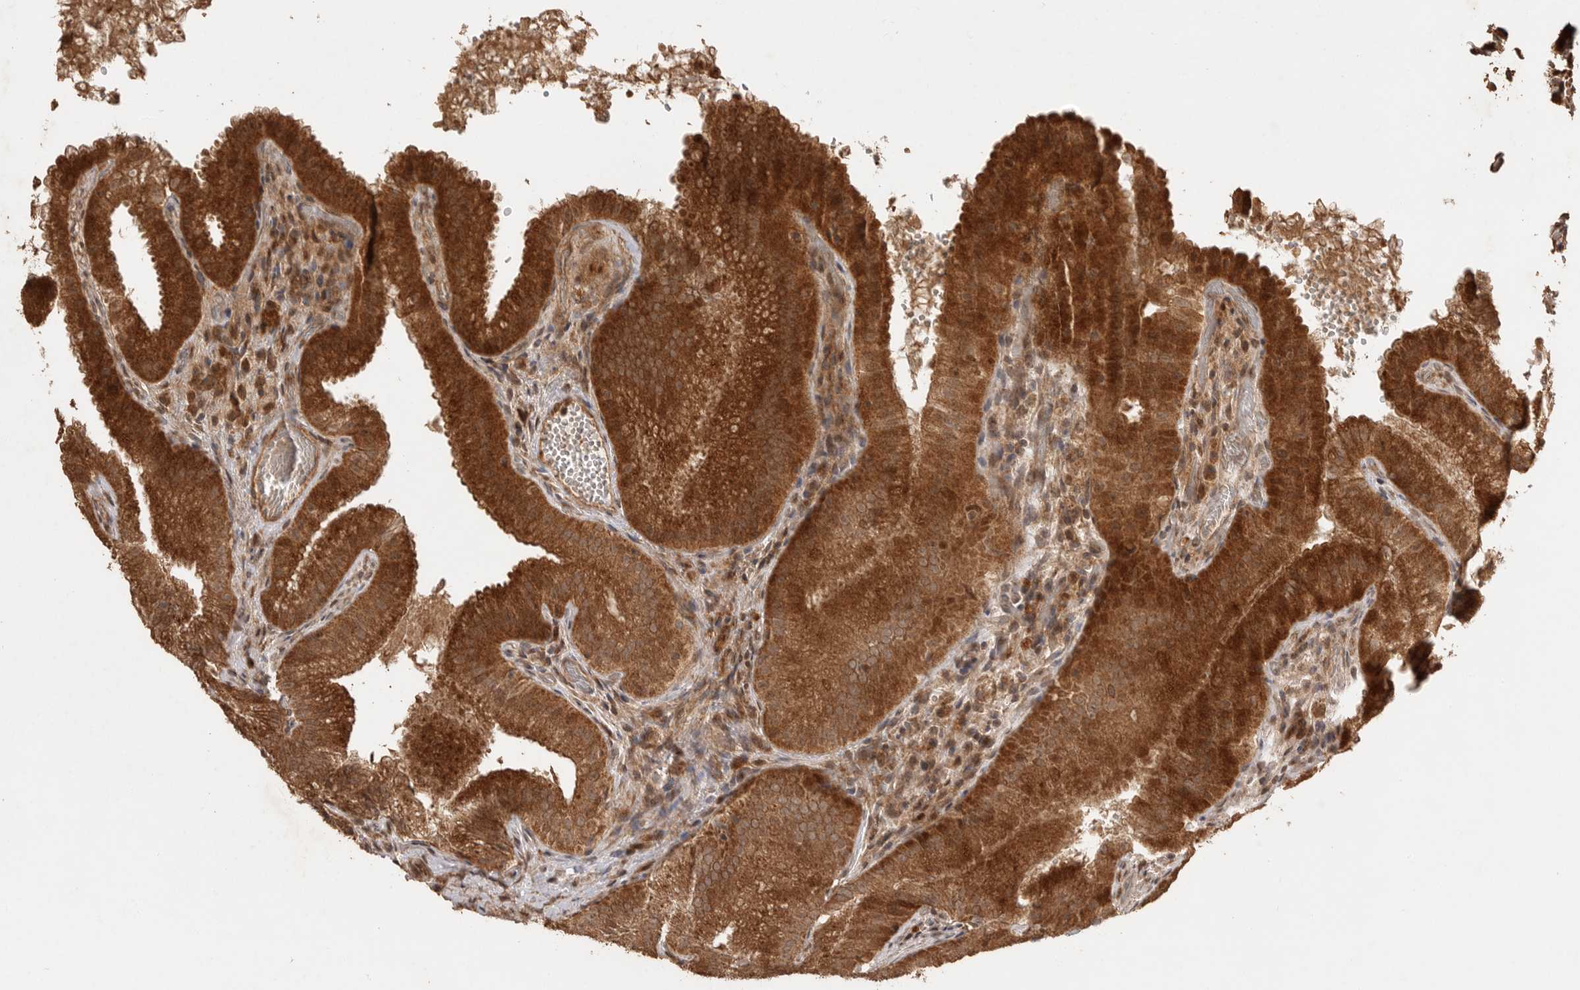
{"staining": {"intensity": "strong", "quantity": ">75%", "location": "cytoplasmic/membranous"}, "tissue": "gallbladder", "cell_type": "Glandular cells", "image_type": "normal", "snomed": [{"axis": "morphology", "description": "Normal tissue, NOS"}, {"axis": "topography", "description": "Gallbladder"}], "caption": "Immunohistochemistry (DAB) staining of normal gallbladder exhibits strong cytoplasmic/membranous protein positivity in about >75% of glandular cells. Using DAB (3,3'-diaminobenzidine) (brown) and hematoxylin (blue) stains, captured at high magnification using brightfield microscopy.", "gene": "BOC", "patient": {"sex": "female", "age": 30}}